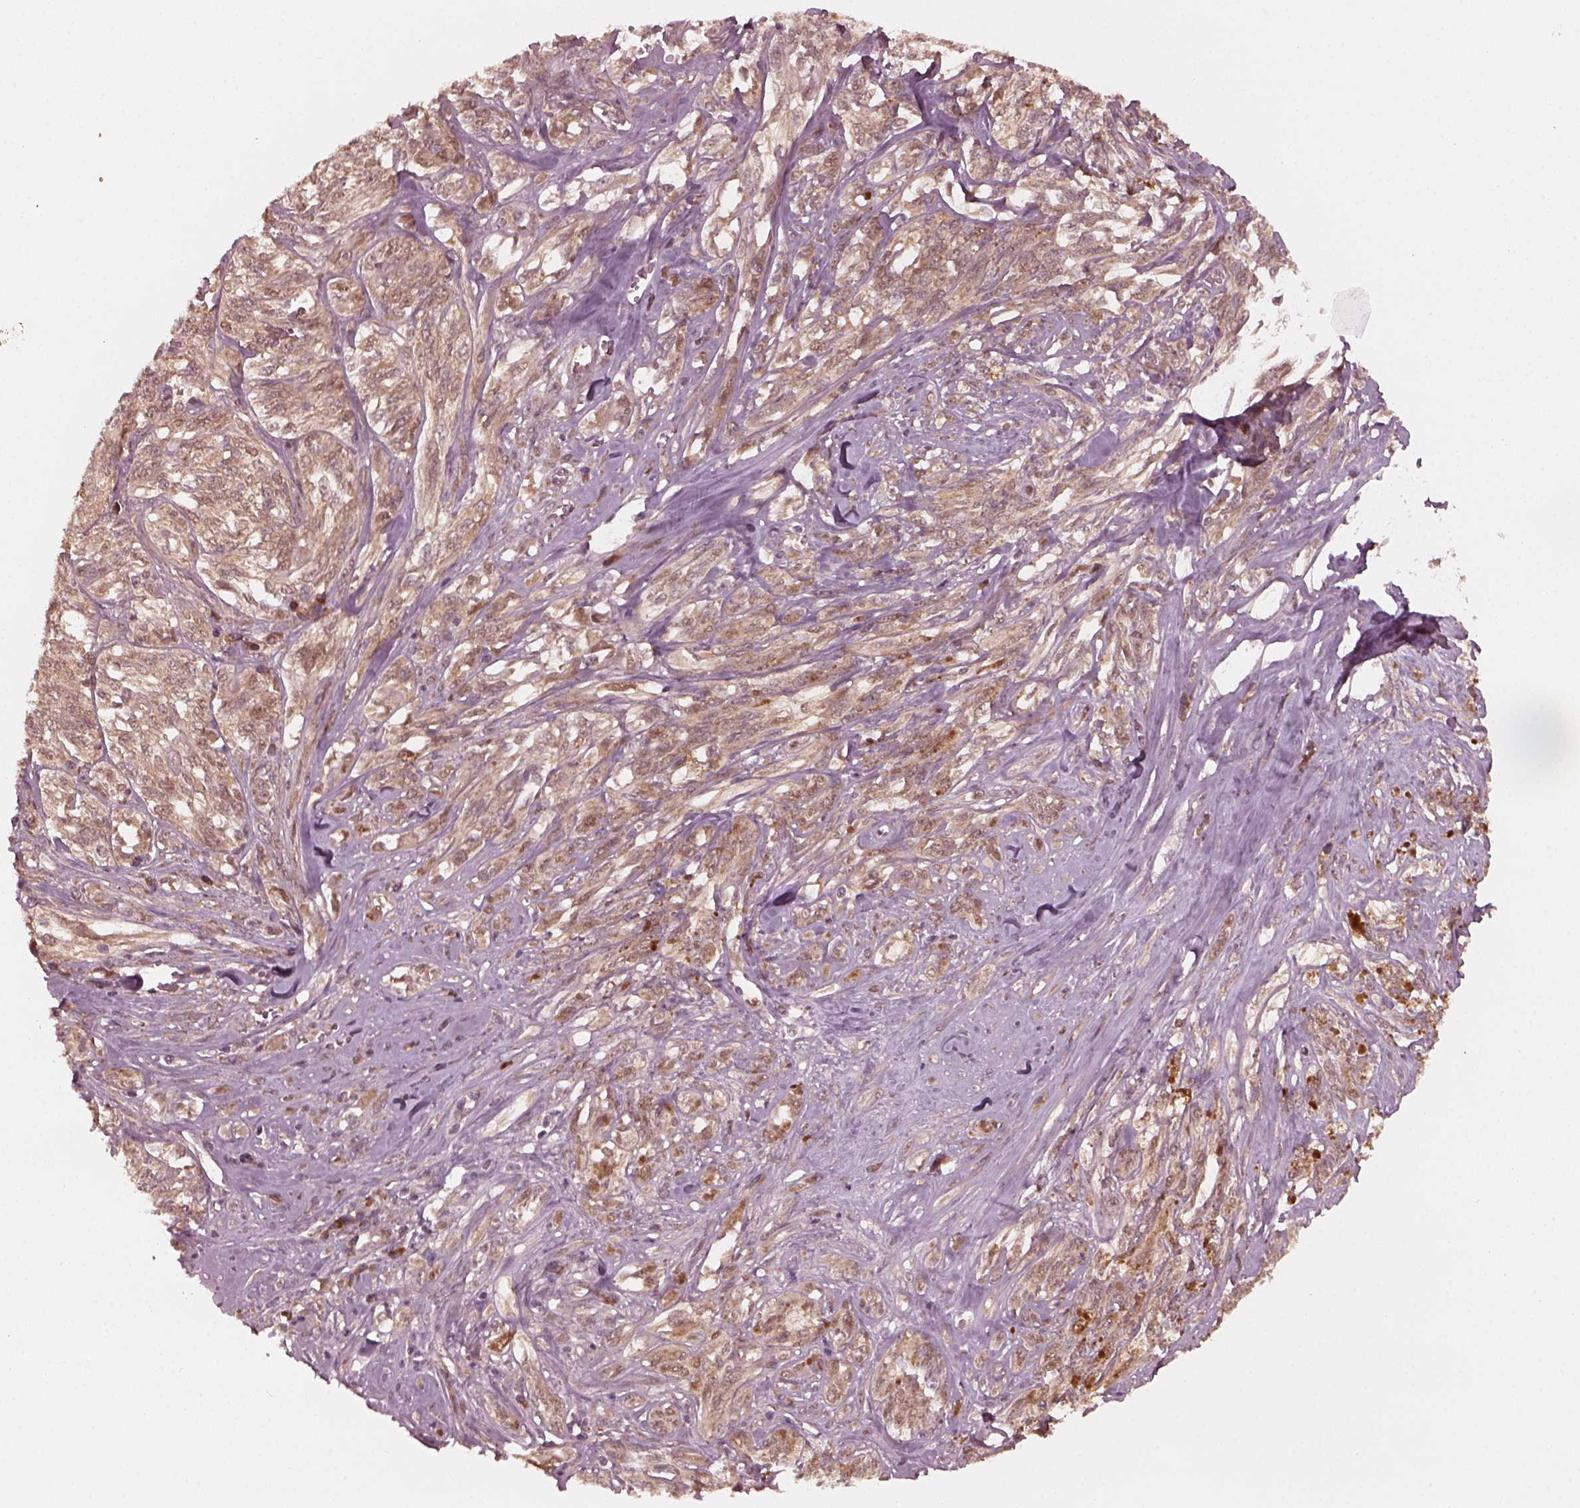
{"staining": {"intensity": "weak", "quantity": "25%-75%", "location": "cytoplasmic/membranous"}, "tissue": "melanoma", "cell_type": "Tumor cells", "image_type": "cancer", "snomed": [{"axis": "morphology", "description": "Malignant melanoma, NOS"}, {"axis": "topography", "description": "Skin"}], "caption": "Approximately 25%-75% of tumor cells in human melanoma display weak cytoplasmic/membranous protein staining as visualized by brown immunohistochemical staining.", "gene": "FAF2", "patient": {"sex": "female", "age": 91}}